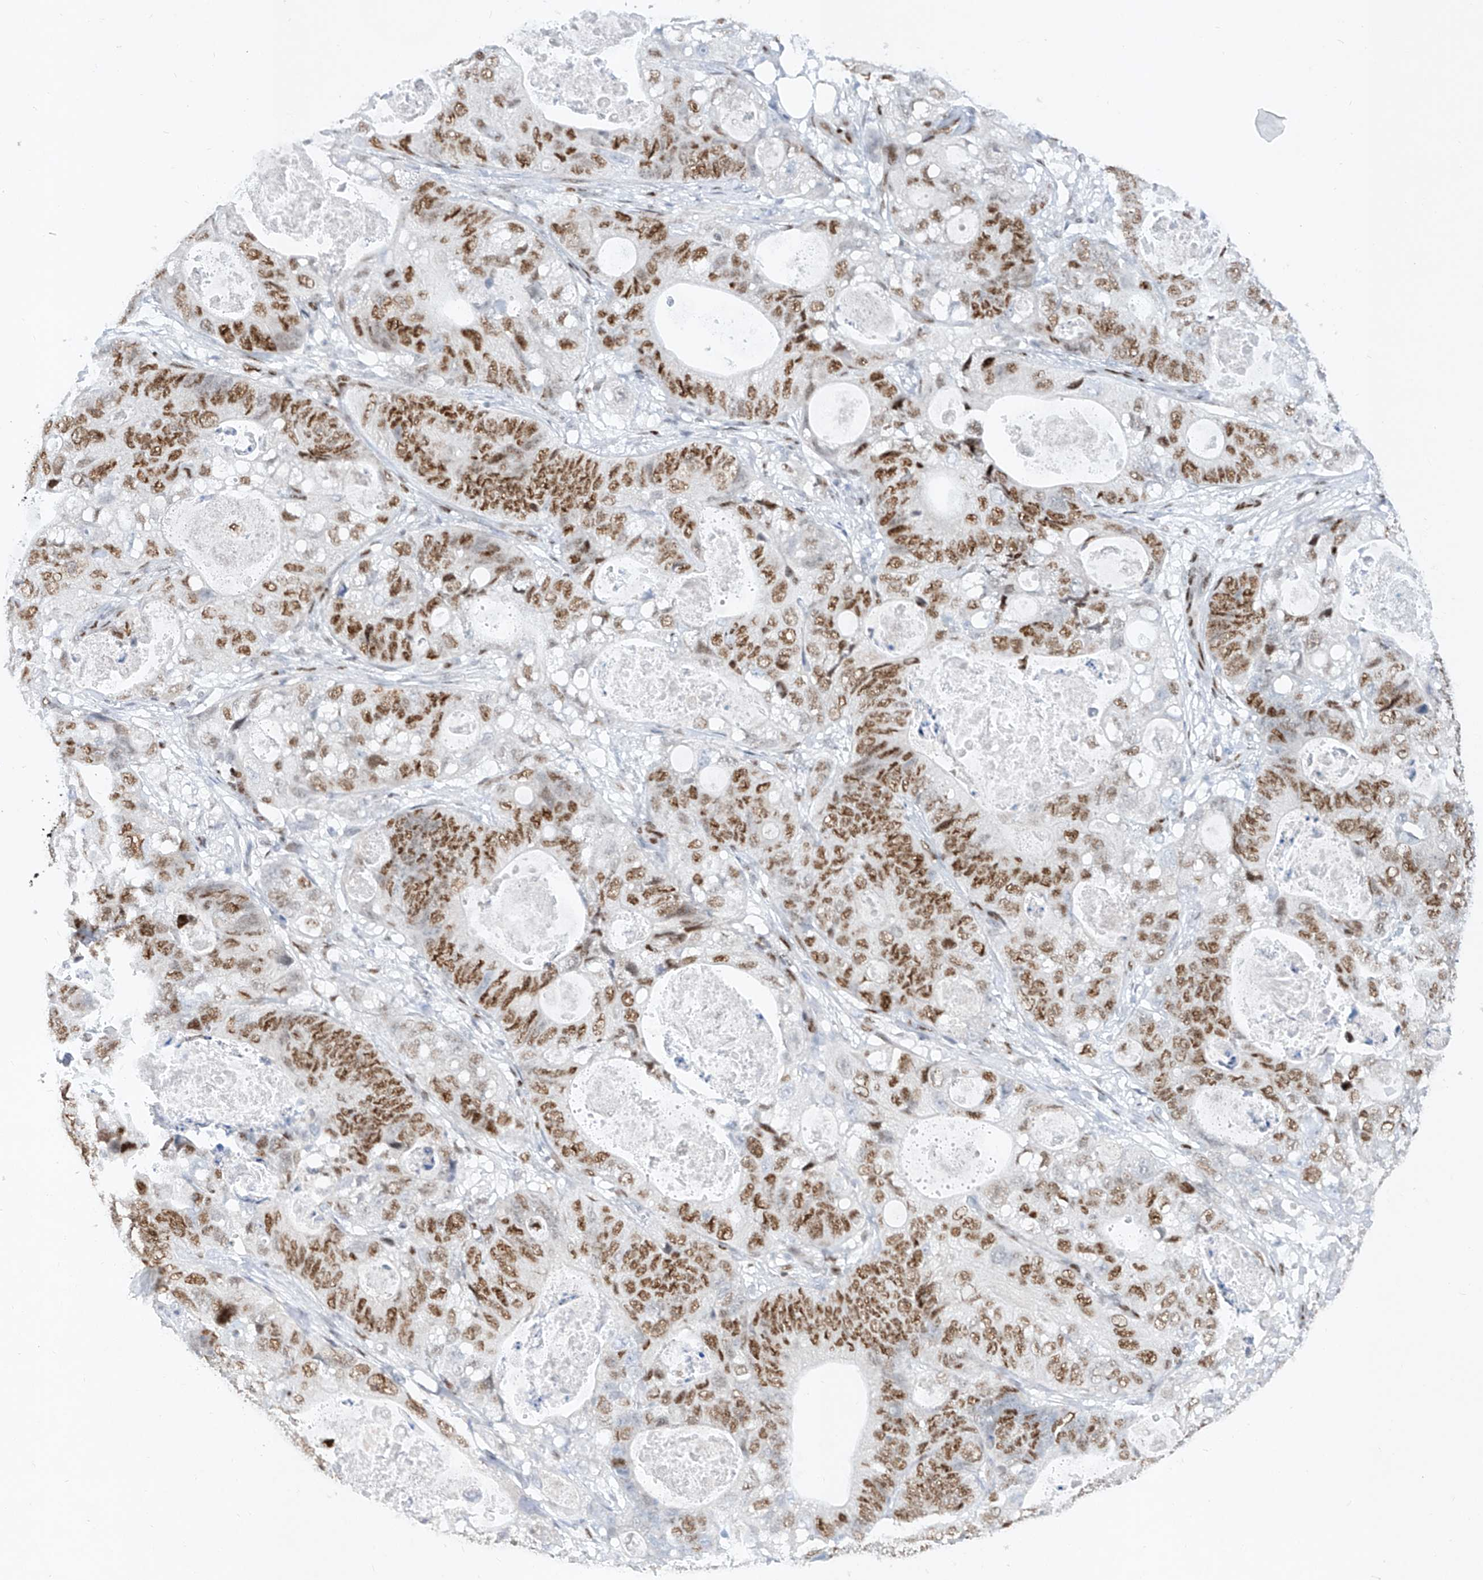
{"staining": {"intensity": "moderate", "quantity": ">75%", "location": "nuclear"}, "tissue": "stomach cancer", "cell_type": "Tumor cells", "image_type": "cancer", "snomed": [{"axis": "morphology", "description": "Normal tissue, NOS"}, {"axis": "morphology", "description": "Adenocarcinoma, NOS"}, {"axis": "topography", "description": "Stomach"}], "caption": "This photomicrograph exhibits stomach cancer stained with IHC to label a protein in brown. The nuclear of tumor cells show moderate positivity for the protein. Nuclei are counter-stained blue.", "gene": "TAF4", "patient": {"sex": "female", "age": 89}}